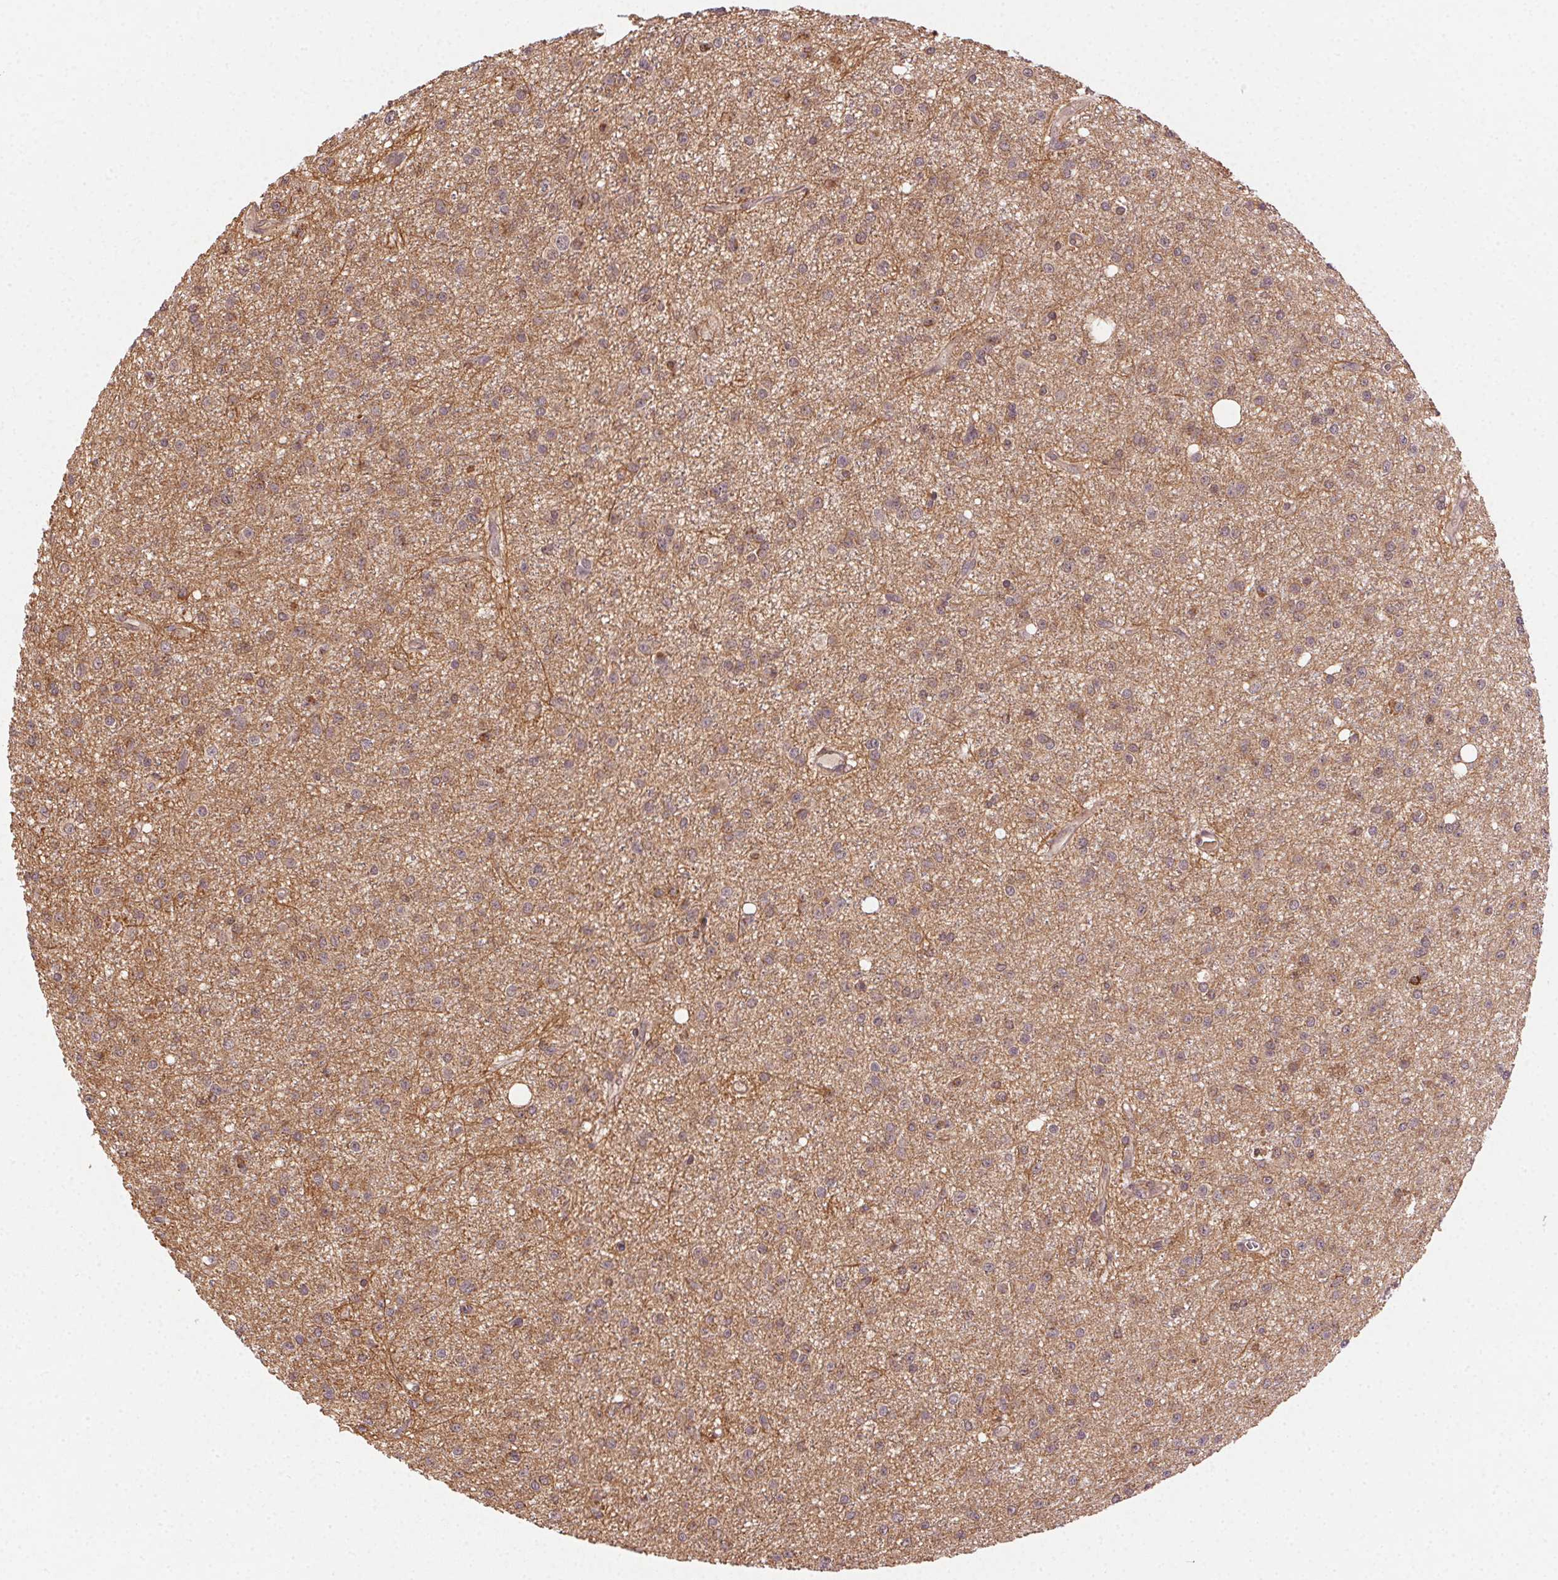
{"staining": {"intensity": "moderate", "quantity": "25%-75%", "location": "cytoplasmic/membranous"}, "tissue": "glioma", "cell_type": "Tumor cells", "image_type": "cancer", "snomed": [{"axis": "morphology", "description": "Glioma, malignant, Low grade"}, {"axis": "topography", "description": "Brain"}], "caption": "The micrograph exhibits a brown stain indicating the presence of a protein in the cytoplasmic/membranous of tumor cells in malignant glioma (low-grade).", "gene": "KLHL15", "patient": {"sex": "male", "age": 27}}